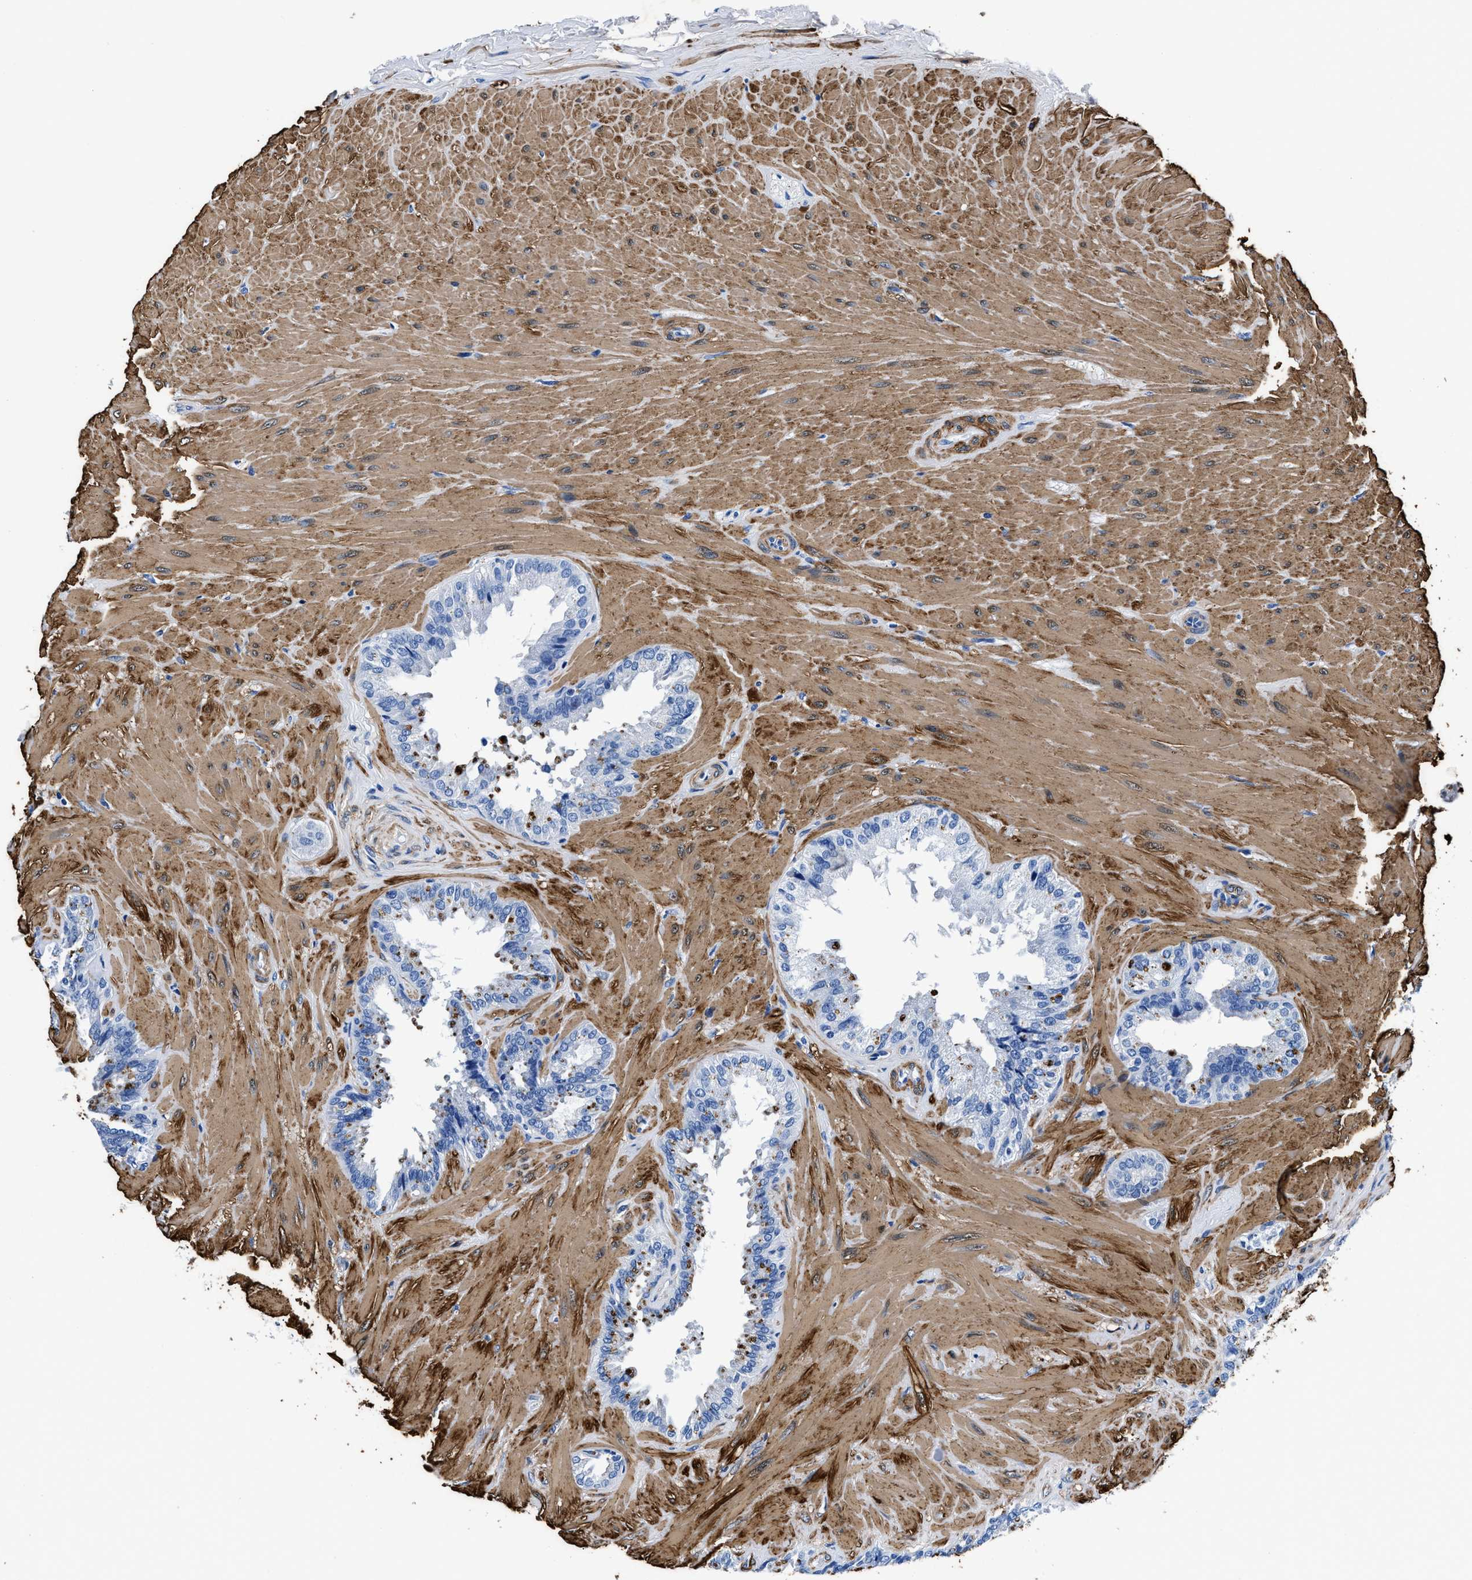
{"staining": {"intensity": "strong", "quantity": "<25%", "location": "cytoplasmic/membranous"}, "tissue": "seminal vesicle", "cell_type": "Glandular cells", "image_type": "normal", "snomed": [{"axis": "morphology", "description": "Normal tissue, NOS"}, {"axis": "topography", "description": "Seminal veicle"}], "caption": "Glandular cells reveal medium levels of strong cytoplasmic/membranous expression in about <25% of cells in normal human seminal vesicle. The staining was performed using DAB to visualize the protein expression in brown, while the nuclei were stained in blue with hematoxylin (Magnification: 20x).", "gene": "TEX261", "patient": {"sex": "male", "age": 46}}